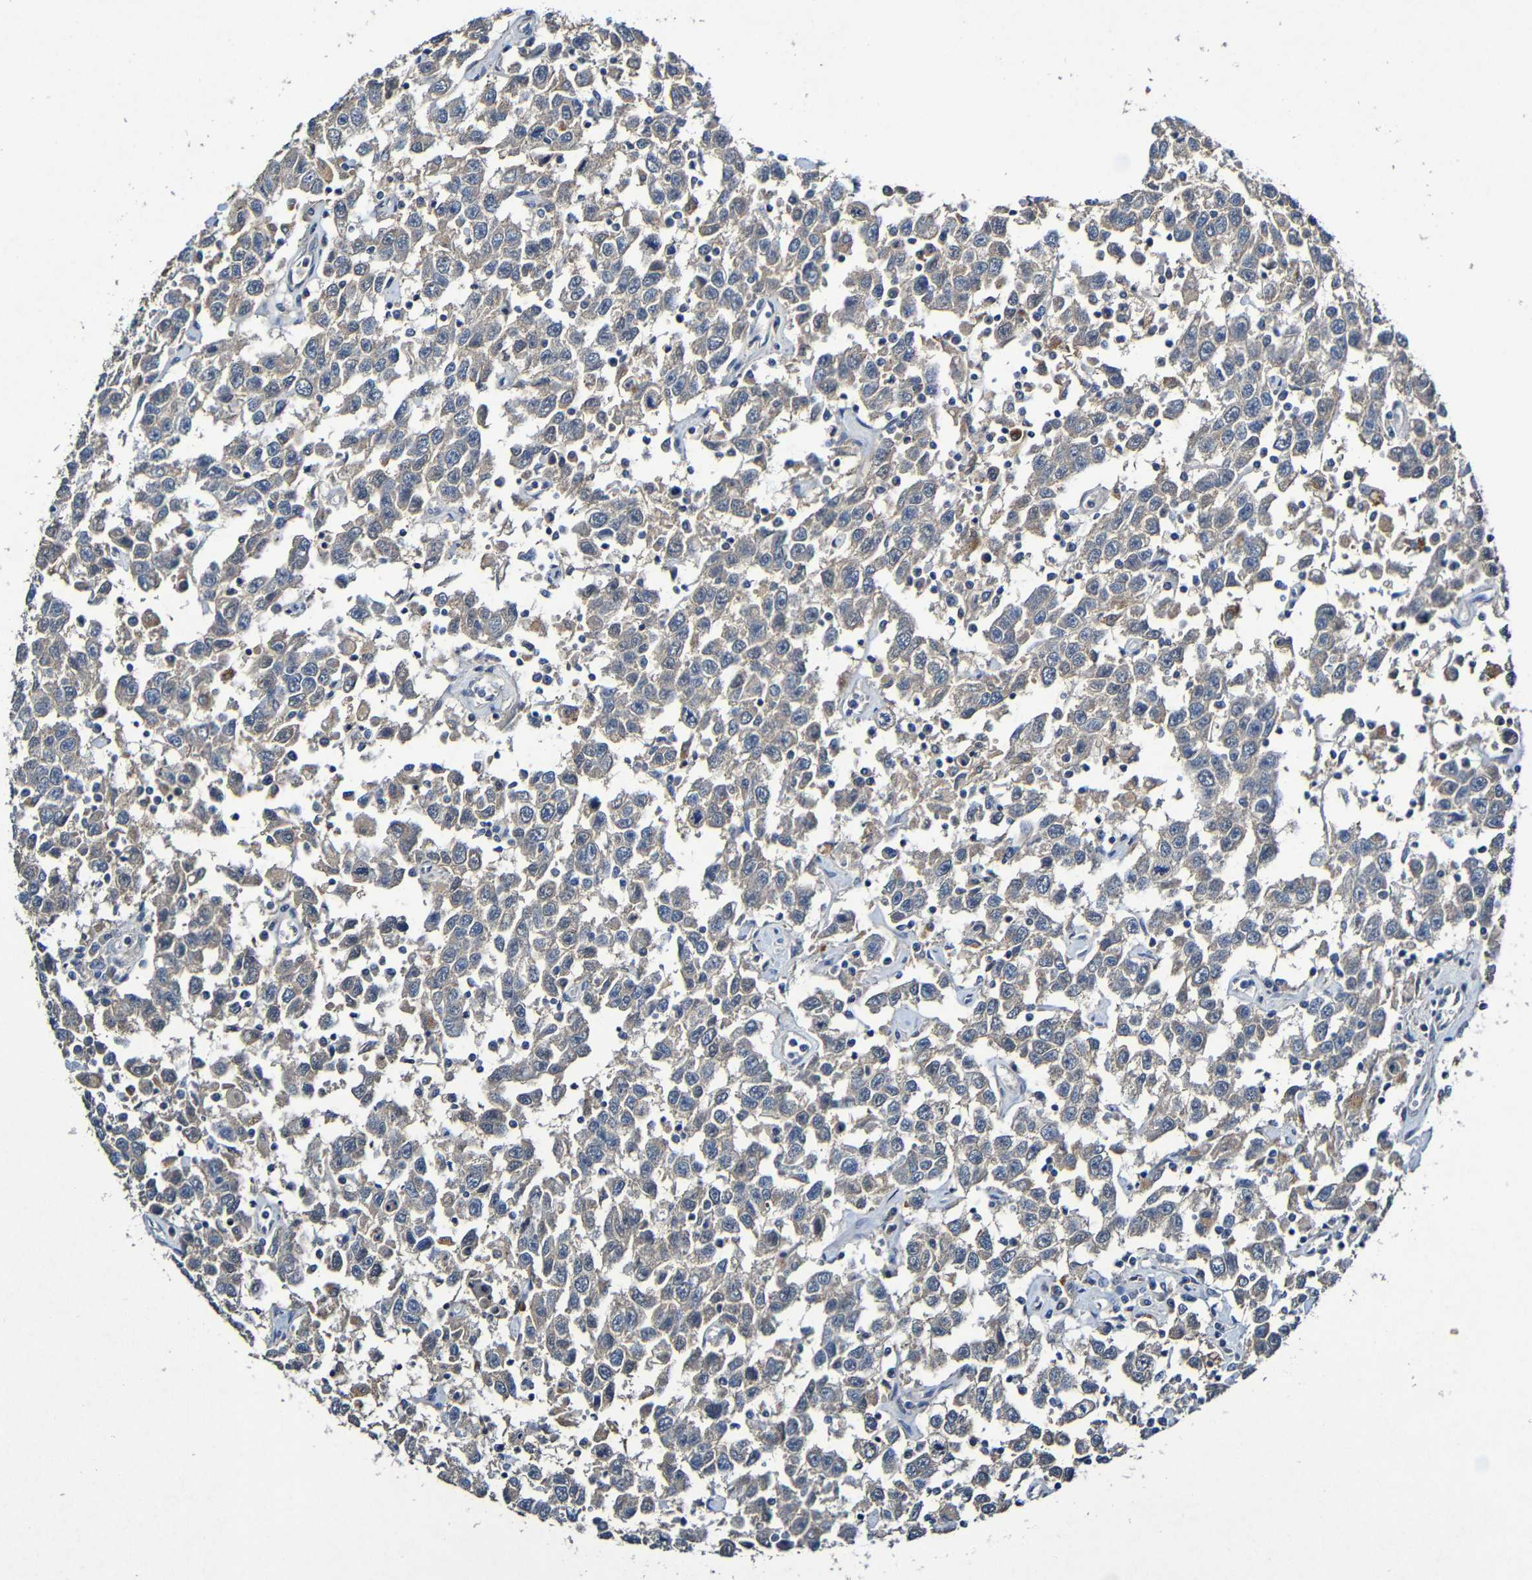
{"staining": {"intensity": "weak", "quantity": "<25%", "location": "cytoplasmic/membranous"}, "tissue": "testis cancer", "cell_type": "Tumor cells", "image_type": "cancer", "snomed": [{"axis": "morphology", "description": "Seminoma, NOS"}, {"axis": "topography", "description": "Testis"}], "caption": "Image shows no protein positivity in tumor cells of seminoma (testis) tissue. (DAB (3,3'-diaminobenzidine) IHC visualized using brightfield microscopy, high magnification).", "gene": "LRRC70", "patient": {"sex": "male", "age": 41}}